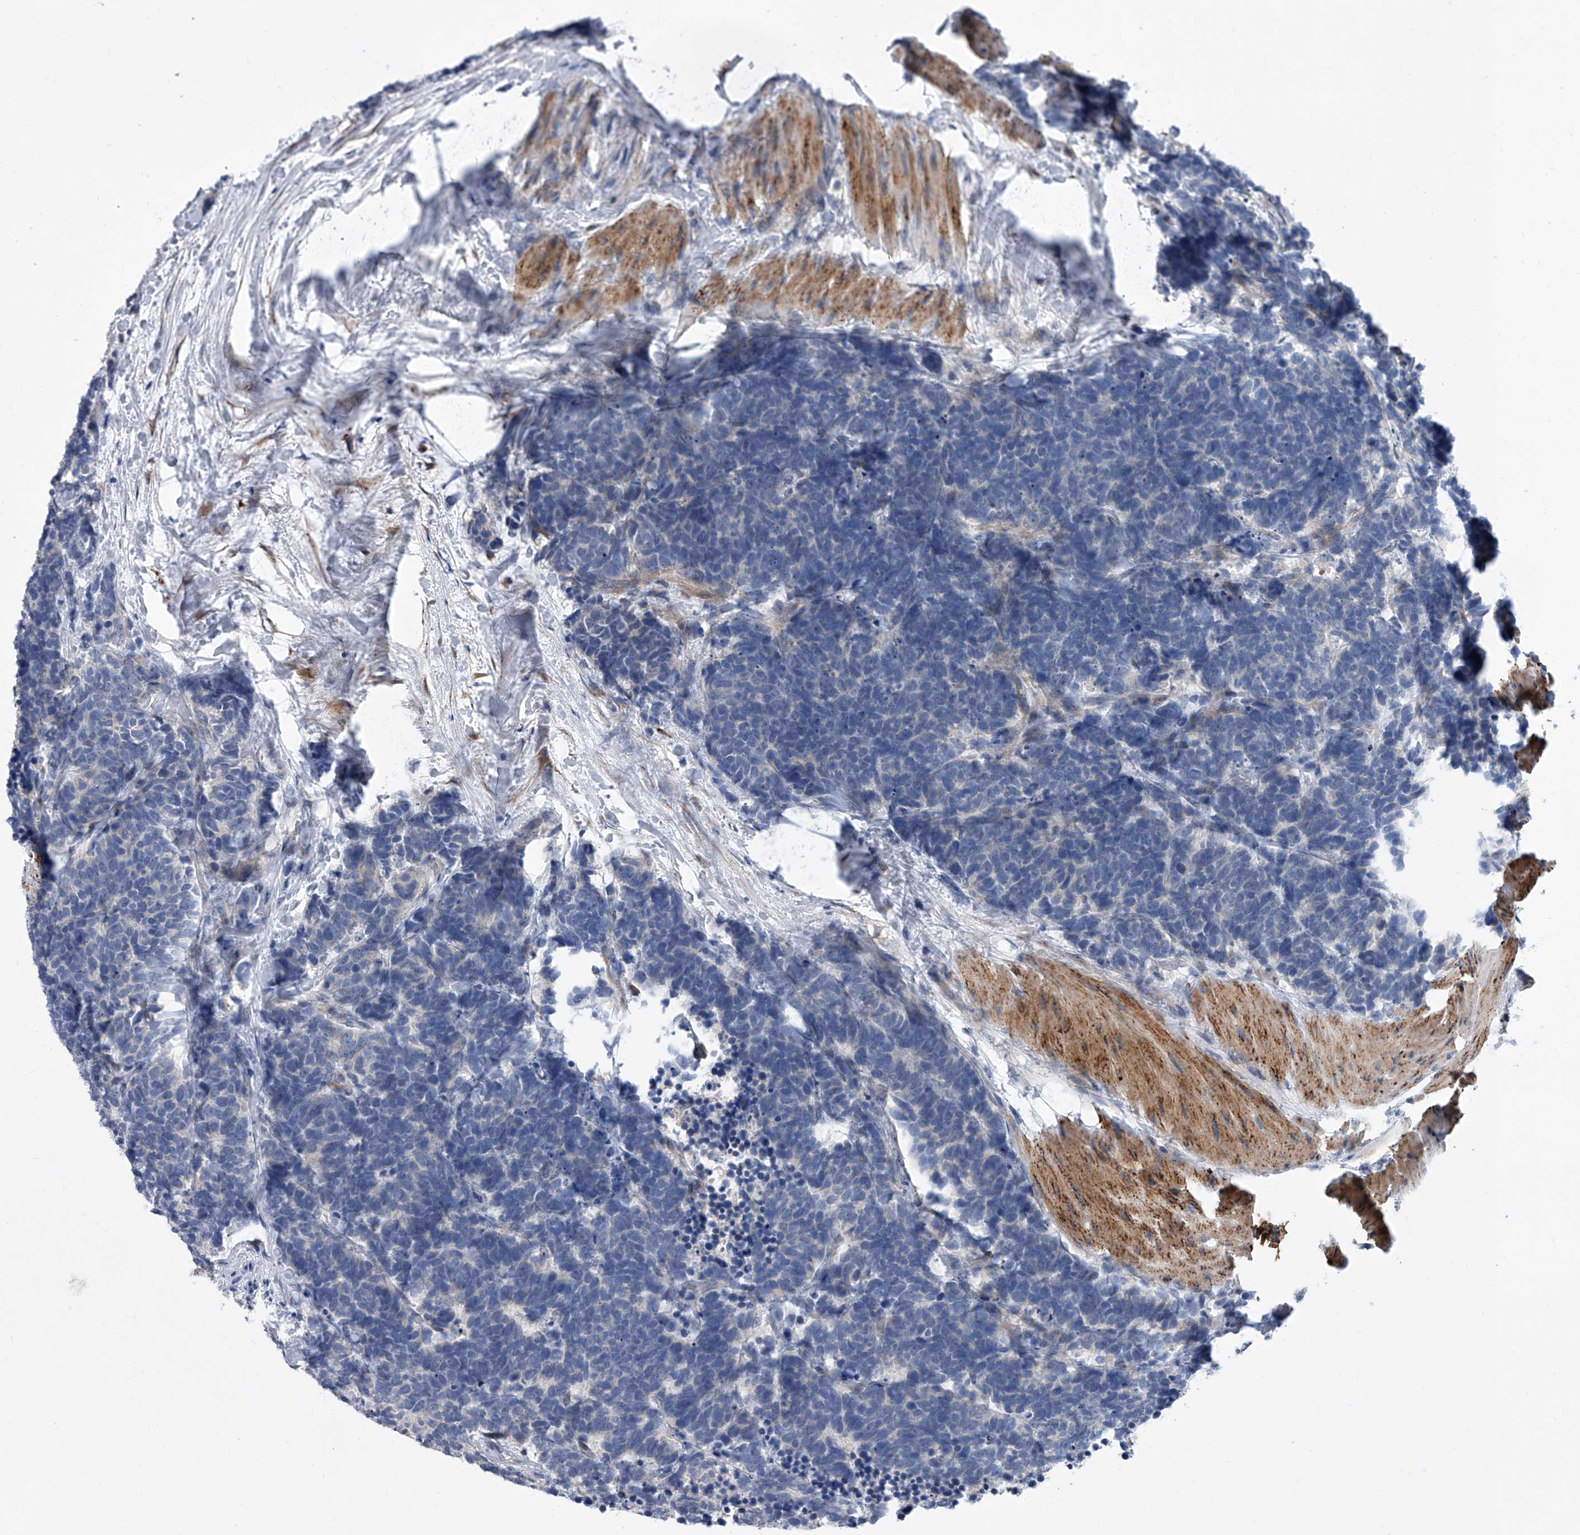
{"staining": {"intensity": "negative", "quantity": "none", "location": "none"}, "tissue": "carcinoid", "cell_type": "Tumor cells", "image_type": "cancer", "snomed": [{"axis": "morphology", "description": "Carcinoma, NOS"}, {"axis": "morphology", "description": "Carcinoid, malignant, NOS"}, {"axis": "topography", "description": "Urinary bladder"}], "caption": "IHC of malignant carcinoid shows no positivity in tumor cells. Nuclei are stained in blue.", "gene": "ALG14", "patient": {"sex": "male", "age": 57}}